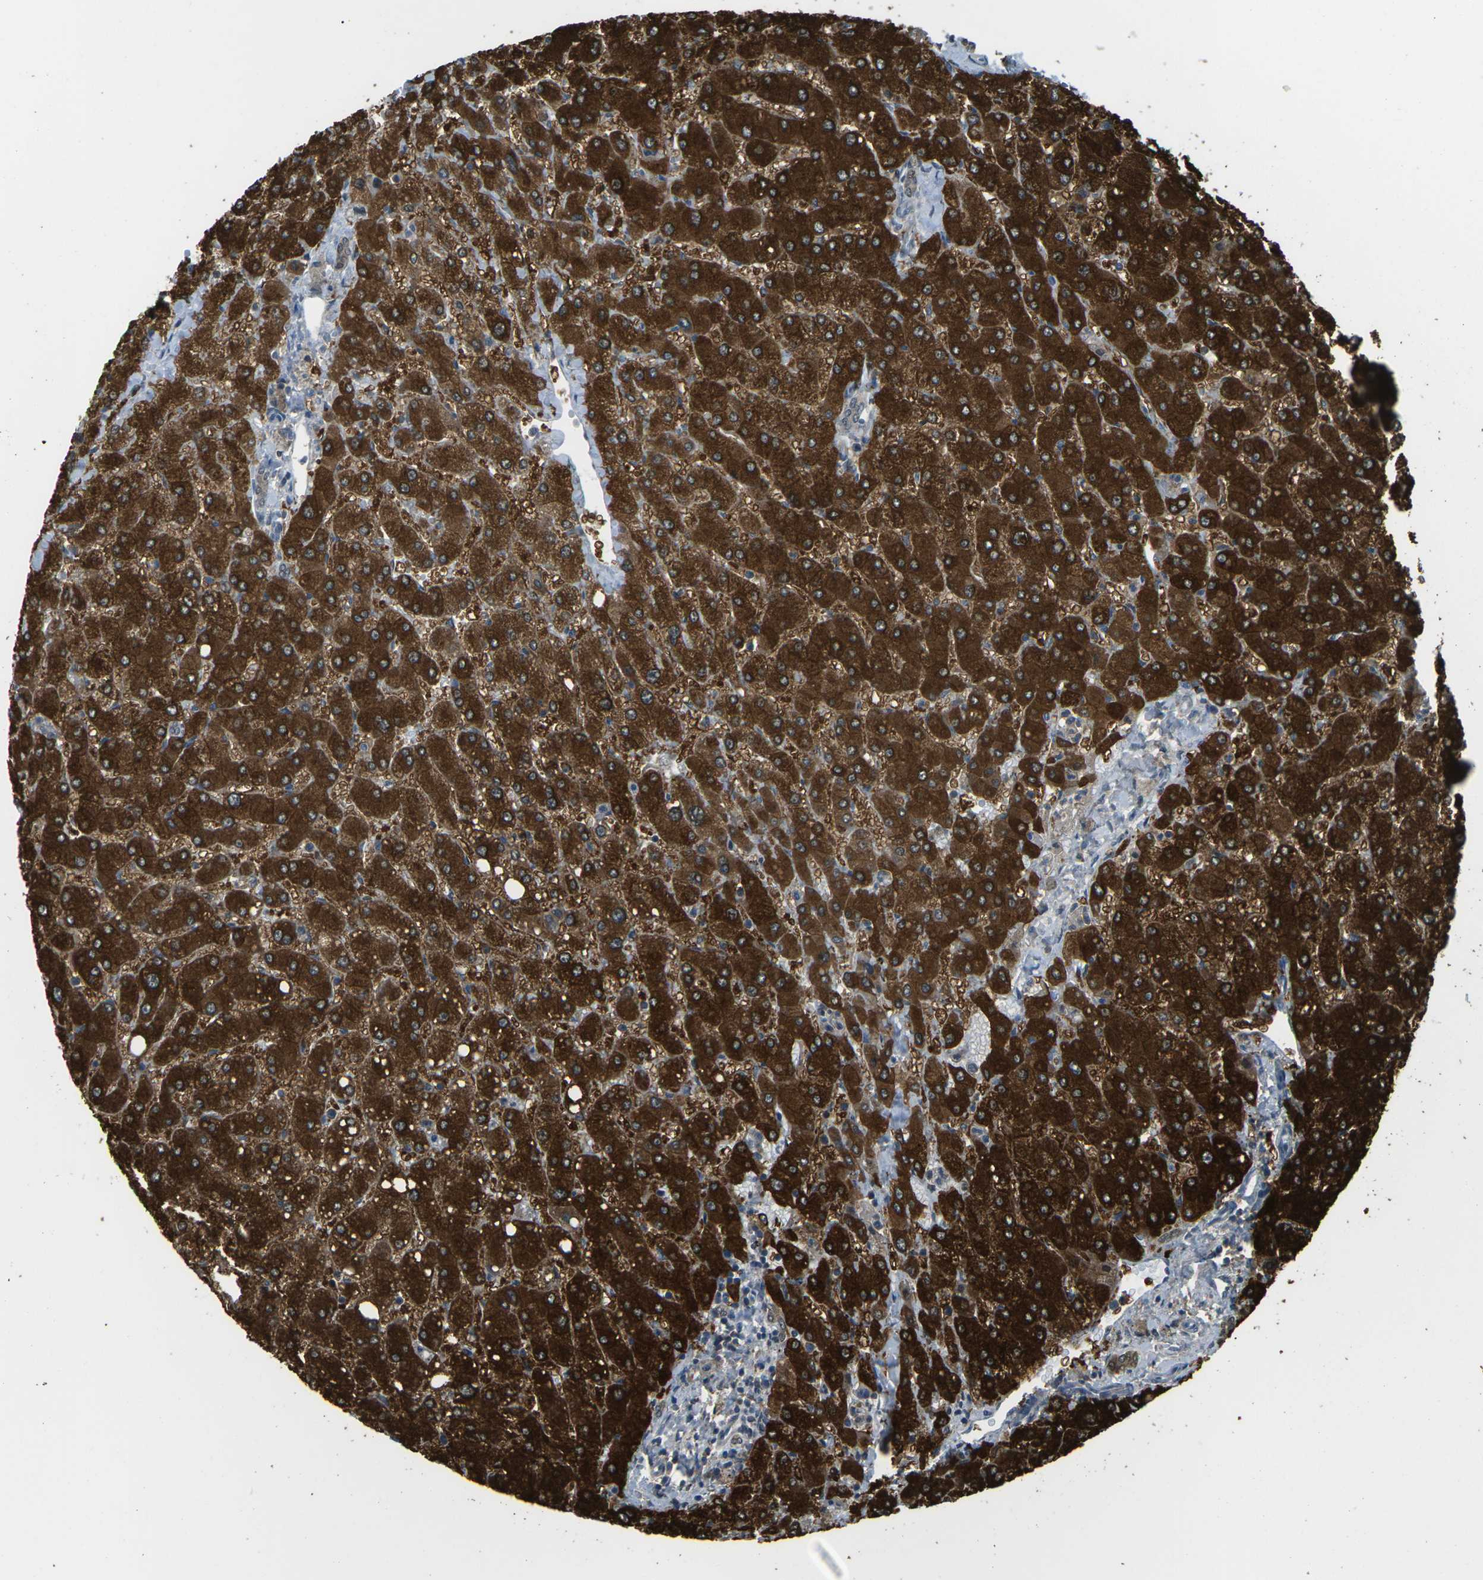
{"staining": {"intensity": "weak", "quantity": ">75%", "location": "cytoplasmic/membranous"}, "tissue": "liver", "cell_type": "Cholangiocytes", "image_type": "normal", "snomed": [{"axis": "morphology", "description": "Normal tissue, NOS"}, {"axis": "topography", "description": "Liver"}], "caption": "Protein positivity by immunohistochemistry (IHC) shows weak cytoplasmic/membranous expression in approximately >75% of cholangiocytes in benign liver. Immunohistochemistry stains the protein in brown and the nuclei are stained blue.", "gene": "PIEZO2", "patient": {"sex": "male", "age": 55}}